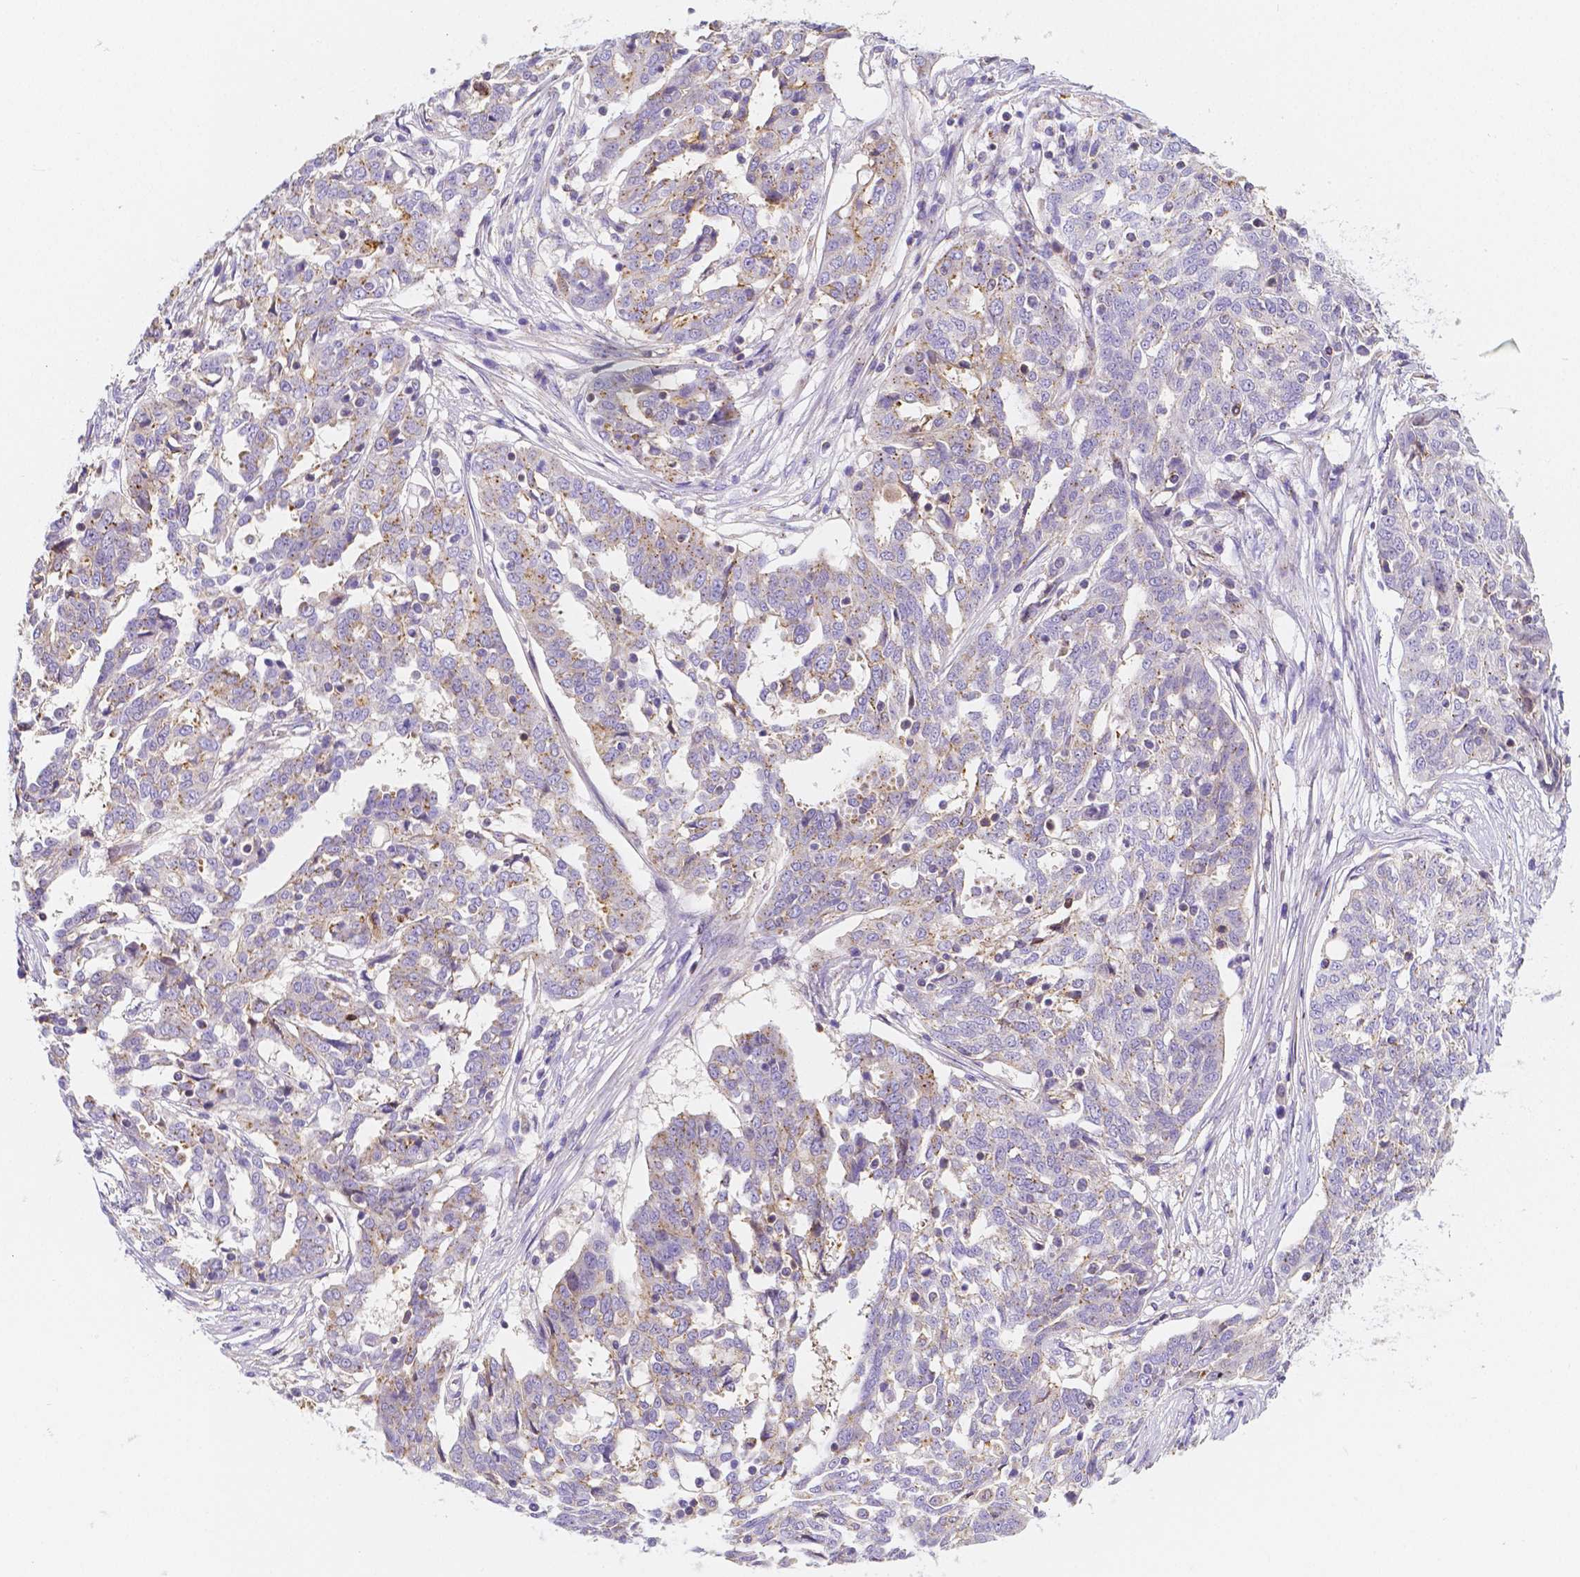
{"staining": {"intensity": "weak", "quantity": "<25%", "location": "cytoplasmic/membranous"}, "tissue": "ovarian cancer", "cell_type": "Tumor cells", "image_type": "cancer", "snomed": [{"axis": "morphology", "description": "Cystadenocarcinoma, serous, NOS"}, {"axis": "topography", "description": "Ovary"}], "caption": "Immunohistochemistry (IHC) image of neoplastic tissue: serous cystadenocarcinoma (ovarian) stained with DAB (3,3'-diaminobenzidine) exhibits no significant protein expression in tumor cells.", "gene": "GABRD", "patient": {"sex": "female", "age": 67}}